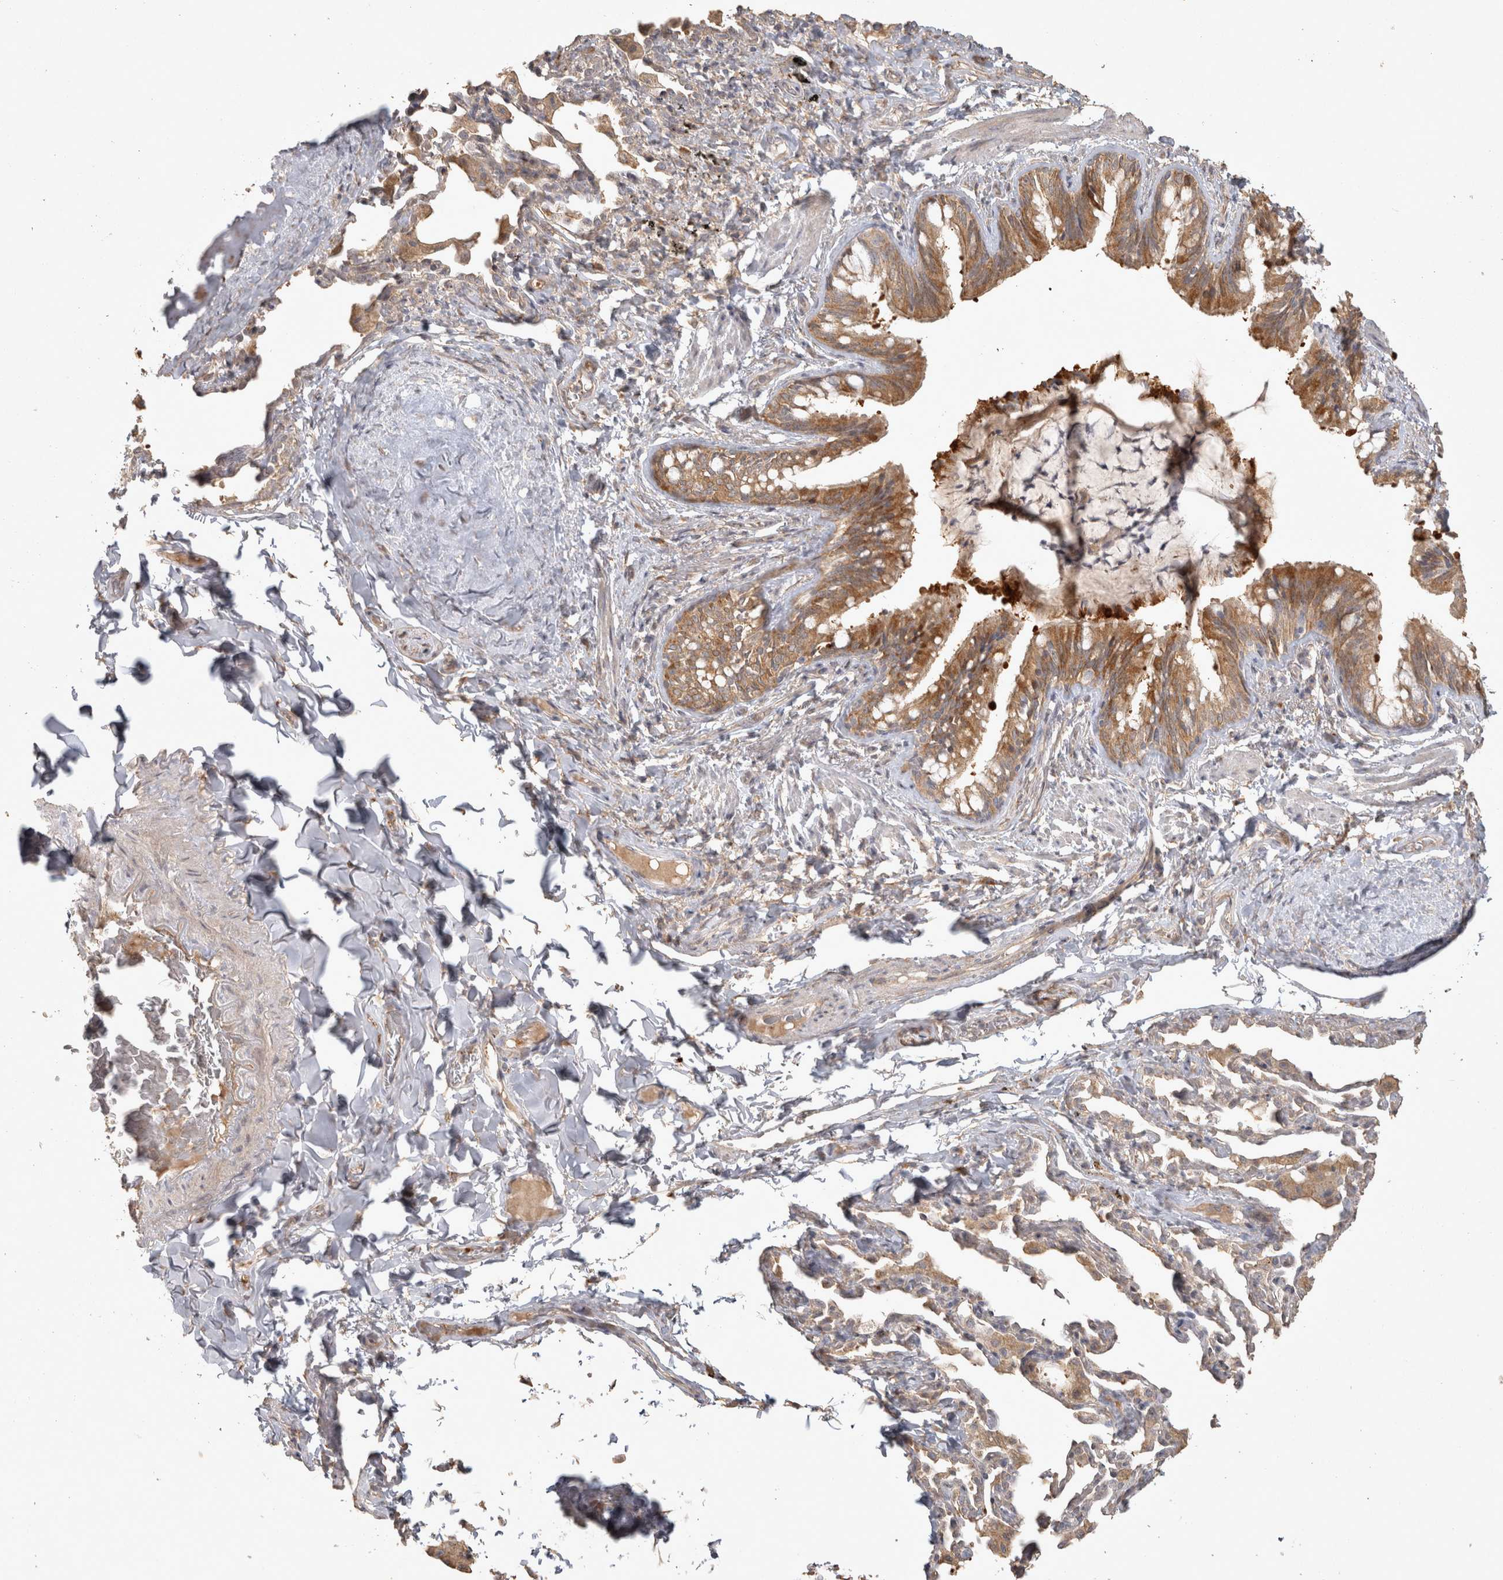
{"staining": {"intensity": "moderate", "quantity": ">75%", "location": "cytoplasmic/membranous"}, "tissue": "bronchus", "cell_type": "Respiratory epithelial cells", "image_type": "normal", "snomed": [{"axis": "morphology", "description": "Normal tissue, NOS"}, {"axis": "morphology", "description": "Inflammation, NOS"}, {"axis": "topography", "description": "Bronchus"}, {"axis": "topography", "description": "Lung"}], "caption": "Normal bronchus was stained to show a protein in brown. There is medium levels of moderate cytoplasmic/membranous expression in approximately >75% of respiratory epithelial cells. Immunohistochemistry (ihc) stains the protein in brown and the nuclei are stained blue.", "gene": "OSTN", "patient": {"sex": "female", "age": 46}}